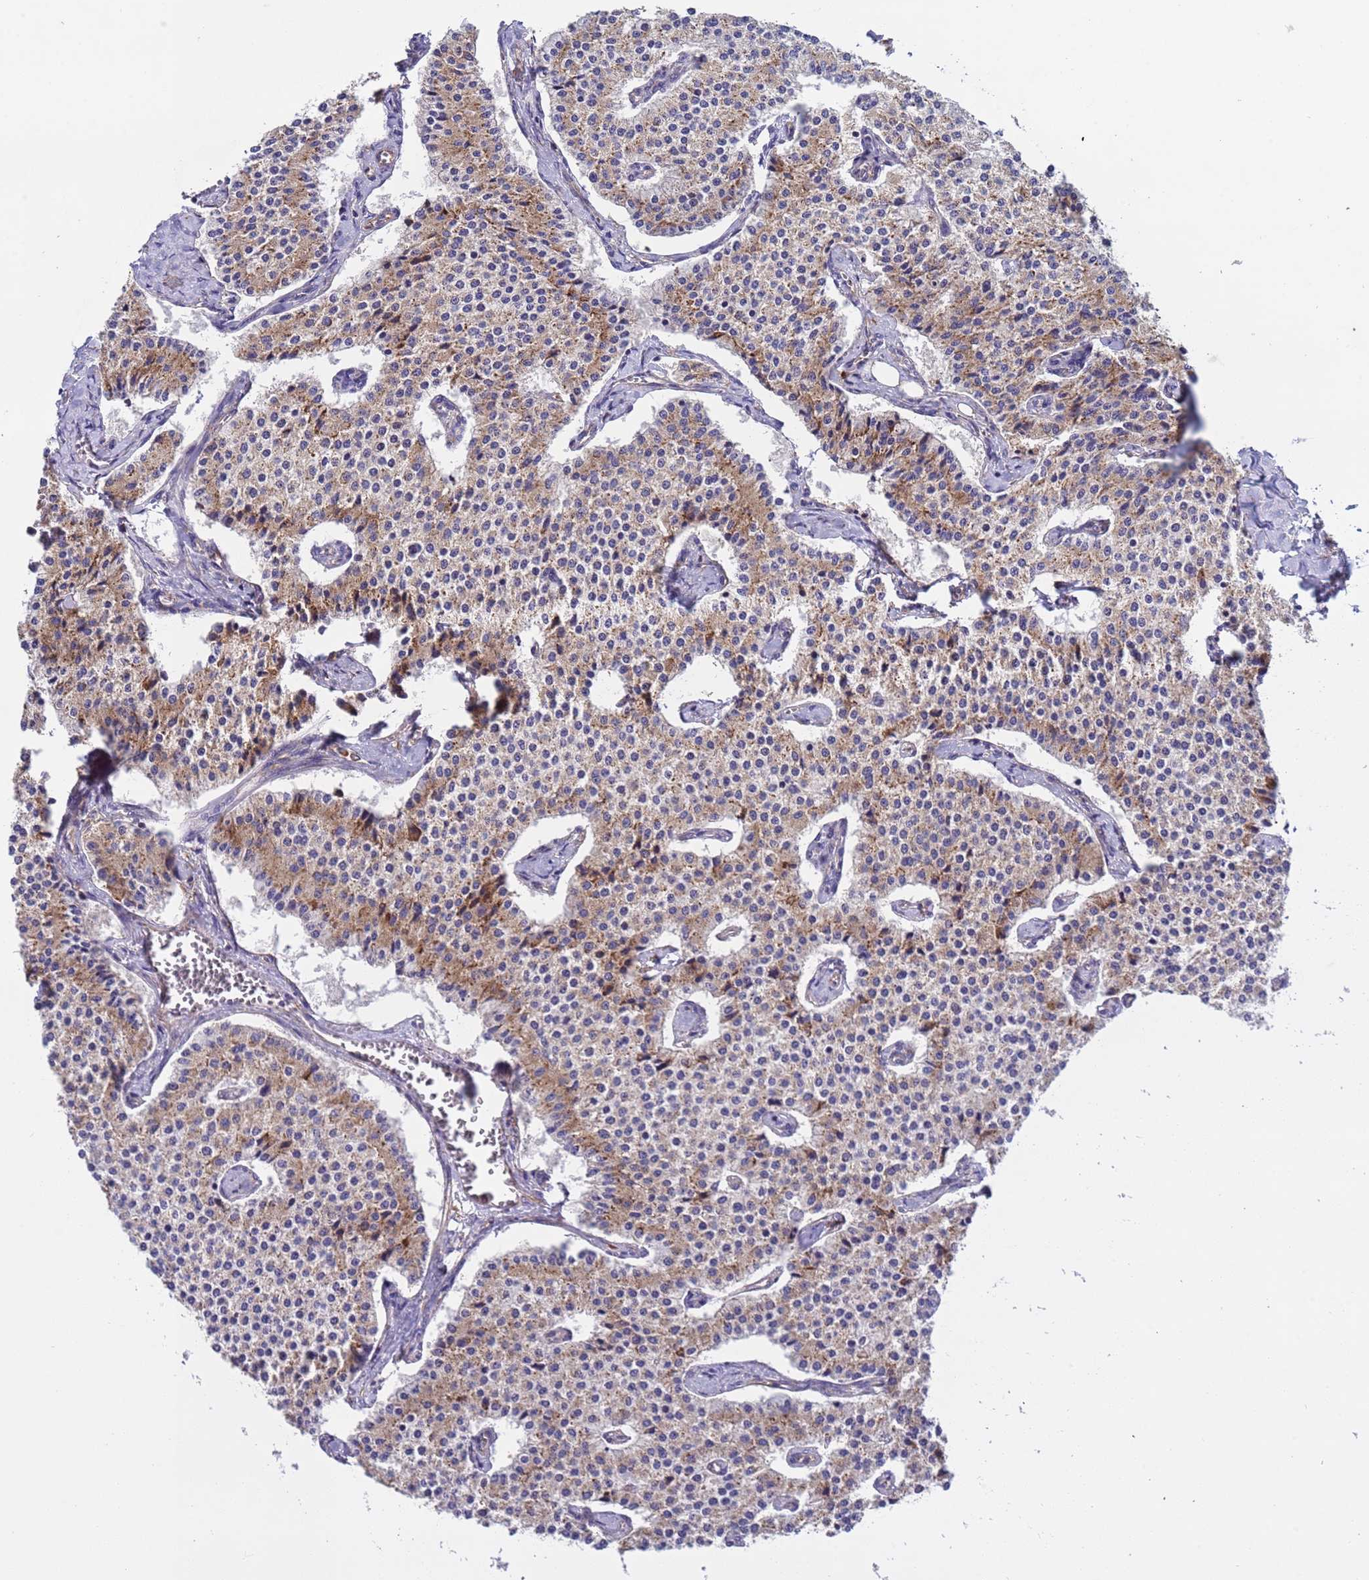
{"staining": {"intensity": "moderate", "quantity": "25%-75%", "location": "cytoplasmic/membranous"}, "tissue": "carcinoid", "cell_type": "Tumor cells", "image_type": "cancer", "snomed": [{"axis": "morphology", "description": "Carcinoid, malignant, NOS"}, {"axis": "topography", "description": "Colon"}], "caption": "Protein expression analysis of malignant carcinoid displays moderate cytoplasmic/membranous positivity in about 25%-75% of tumor cells. (Stains: DAB (3,3'-diaminobenzidine) in brown, nuclei in blue, Microscopy: brightfield microscopy at high magnification).", "gene": "RPL36", "patient": {"sex": "female", "age": 52}}